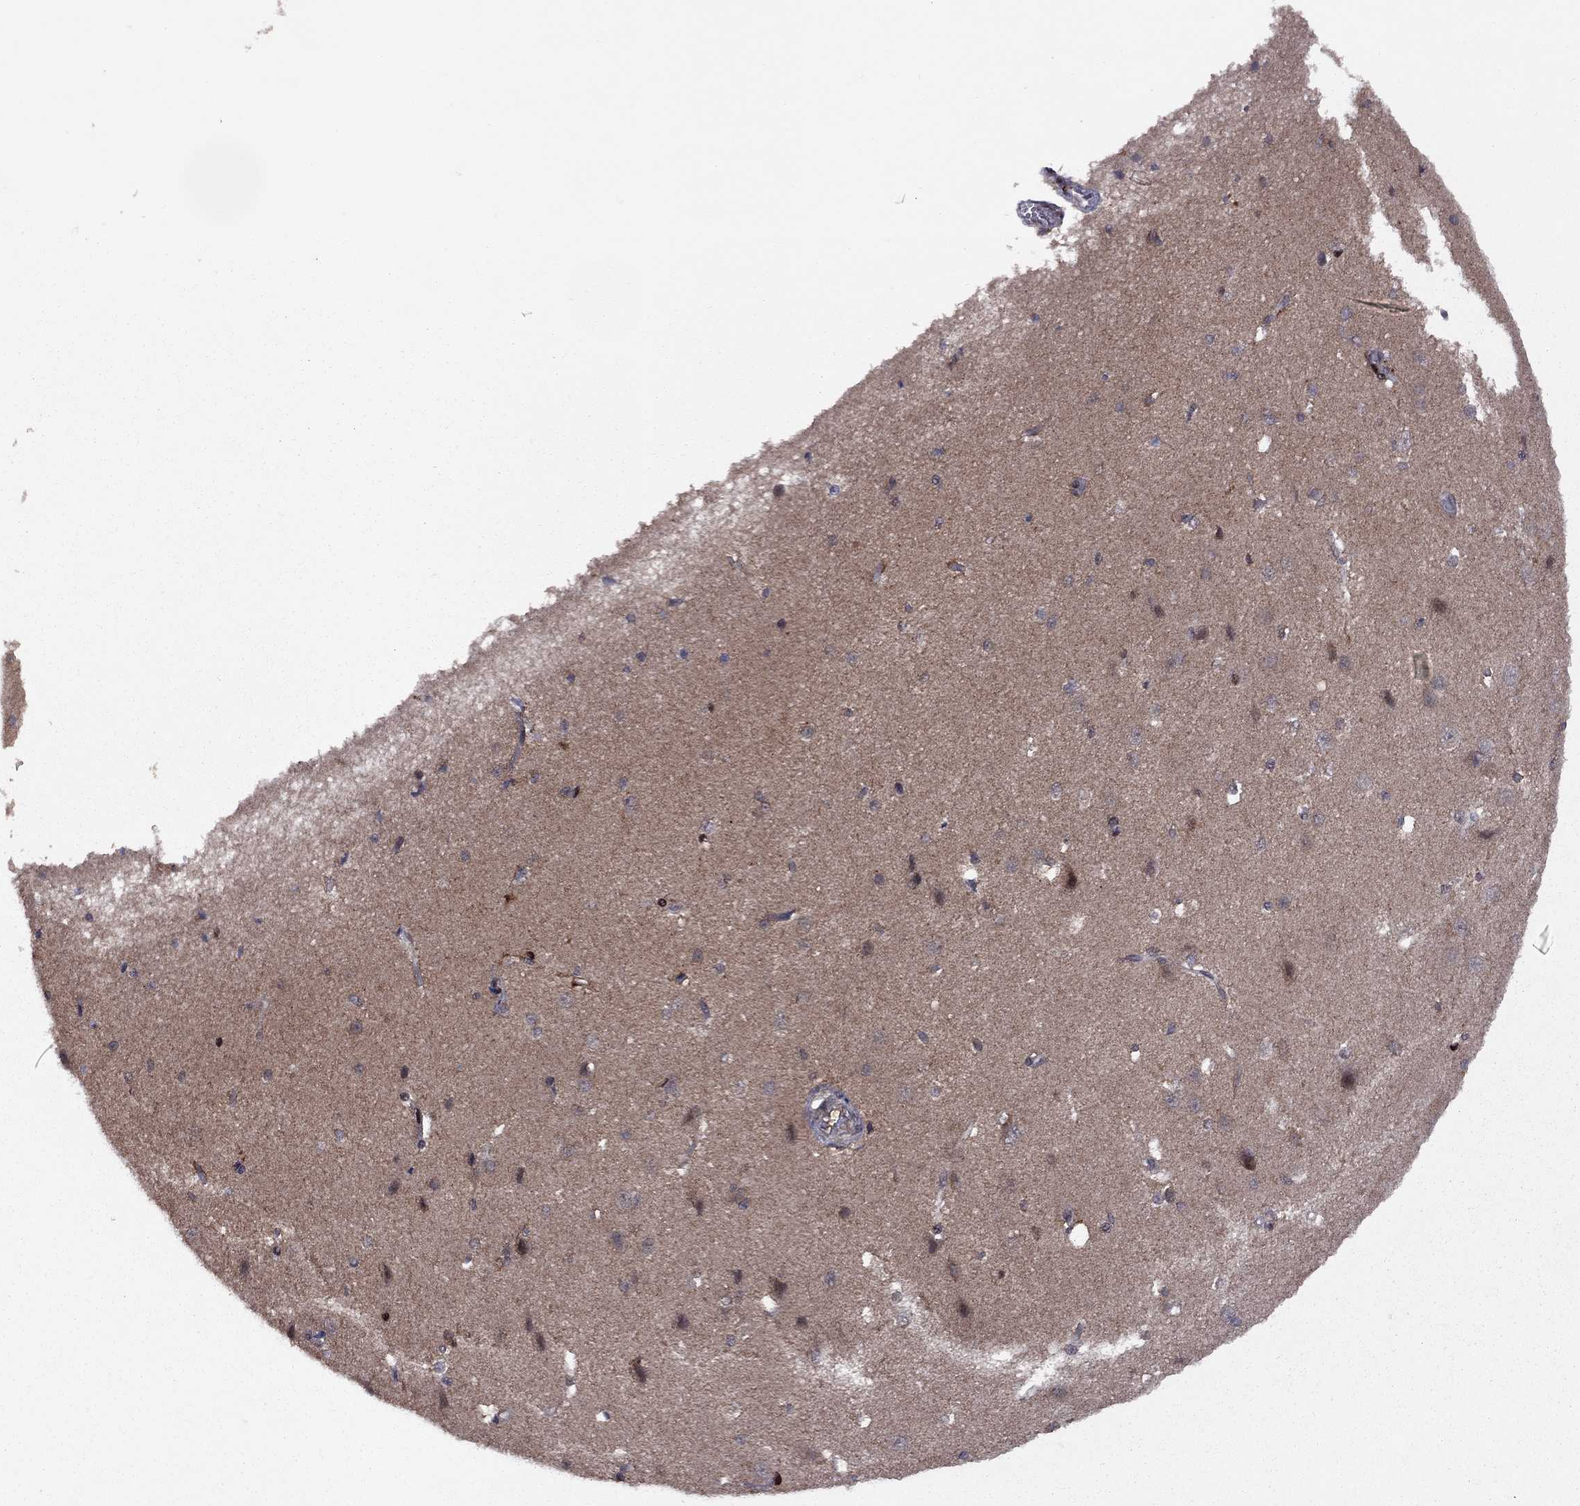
{"staining": {"intensity": "negative", "quantity": "none", "location": "none"}, "tissue": "cerebral cortex", "cell_type": "Endothelial cells", "image_type": "normal", "snomed": [{"axis": "morphology", "description": "Normal tissue, NOS"}, {"axis": "topography", "description": "Cerebral cortex"}], "caption": "Immunohistochemistry of normal human cerebral cortex reveals no positivity in endothelial cells.", "gene": "IPP", "patient": {"sex": "male", "age": 37}}